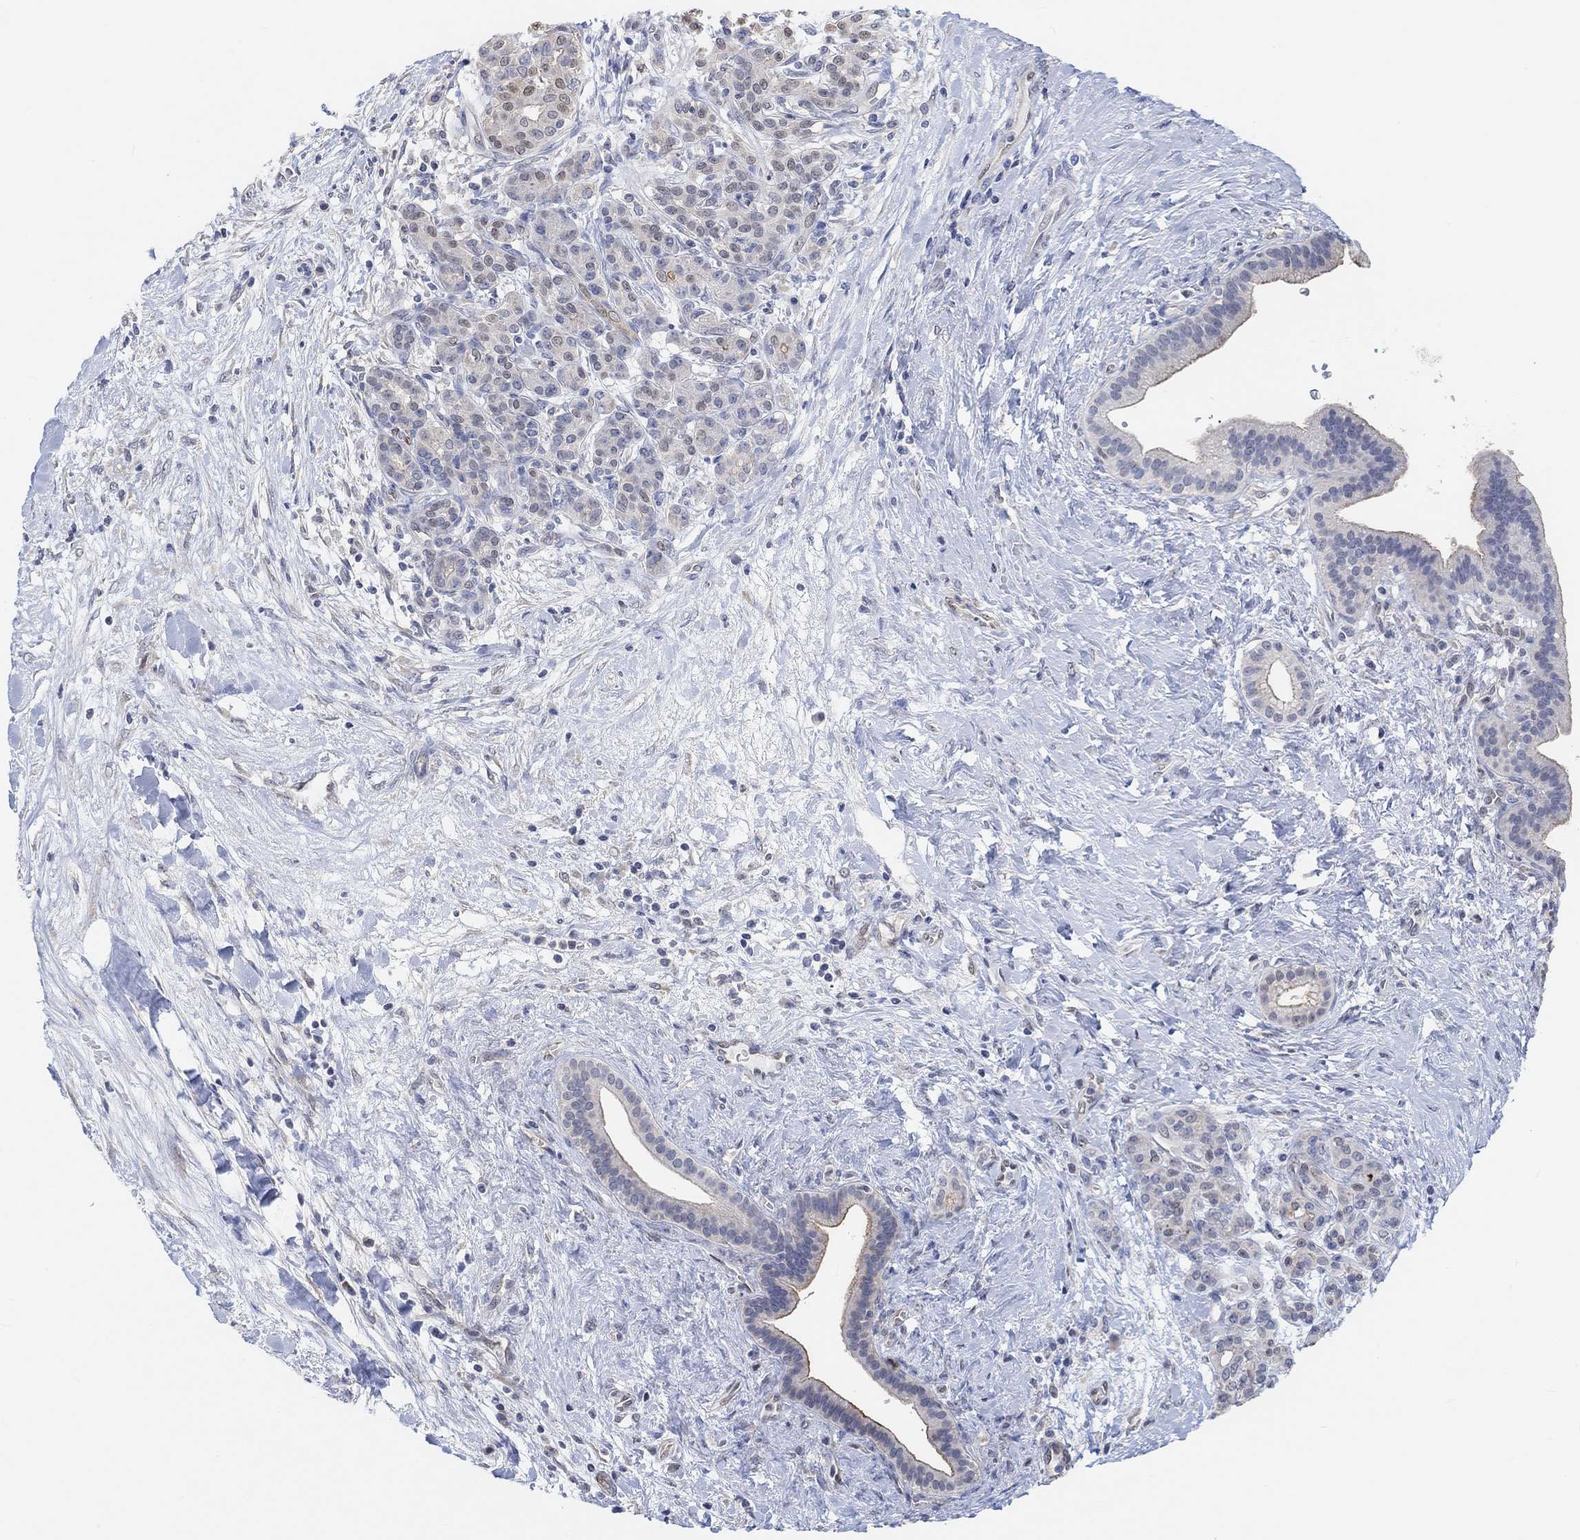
{"staining": {"intensity": "weak", "quantity": "<25%", "location": "cytoplasmic/membranous"}, "tissue": "pancreatic cancer", "cell_type": "Tumor cells", "image_type": "cancer", "snomed": [{"axis": "morphology", "description": "Adenocarcinoma, NOS"}, {"axis": "topography", "description": "Pancreas"}], "caption": "Protein analysis of pancreatic adenocarcinoma displays no significant positivity in tumor cells. The staining was performed using DAB to visualize the protein expression in brown, while the nuclei were stained in blue with hematoxylin (Magnification: 20x).", "gene": "MUC1", "patient": {"sex": "male", "age": 44}}